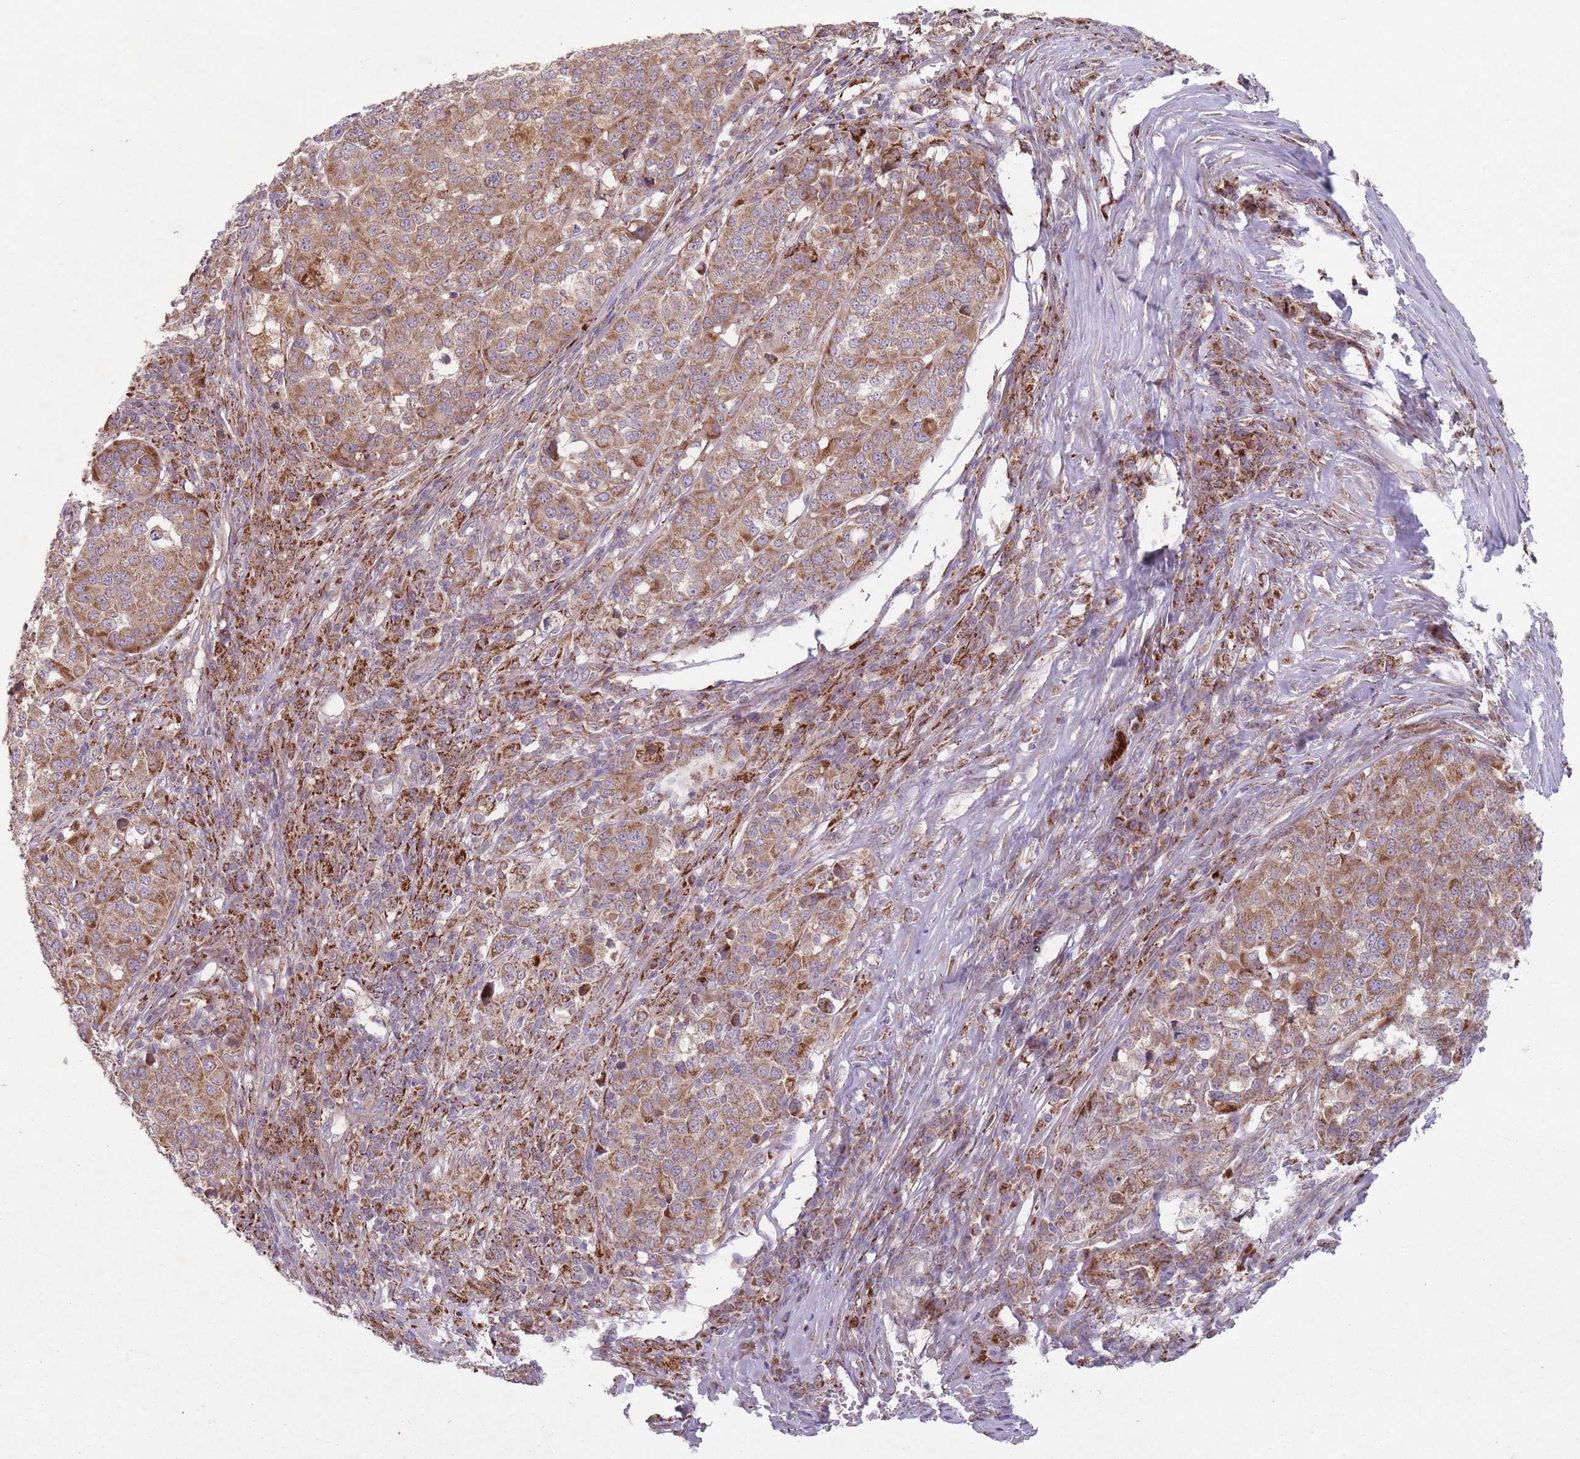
{"staining": {"intensity": "moderate", "quantity": ">75%", "location": "cytoplasmic/membranous"}, "tissue": "melanoma", "cell_type": "Tumor cells", "image_type": "cancer", "snomed": [{"axis": "morphology", "description": "Malignant melanoma, Metastatic site"}, {"axis": "topography", "description": "Lymph node"}], "caption": "Melanoma stained with DAB IHC demonstrates medium levels of moderate cytoplasmic/membranous positivity in approximately >75% of tumor cells. Immunohistochemistry (ihc) stains the protein in brown and the nuclei are stained blue.", "gene": "OR10Q1", "patient": {"sex": "male", "age": 44}}